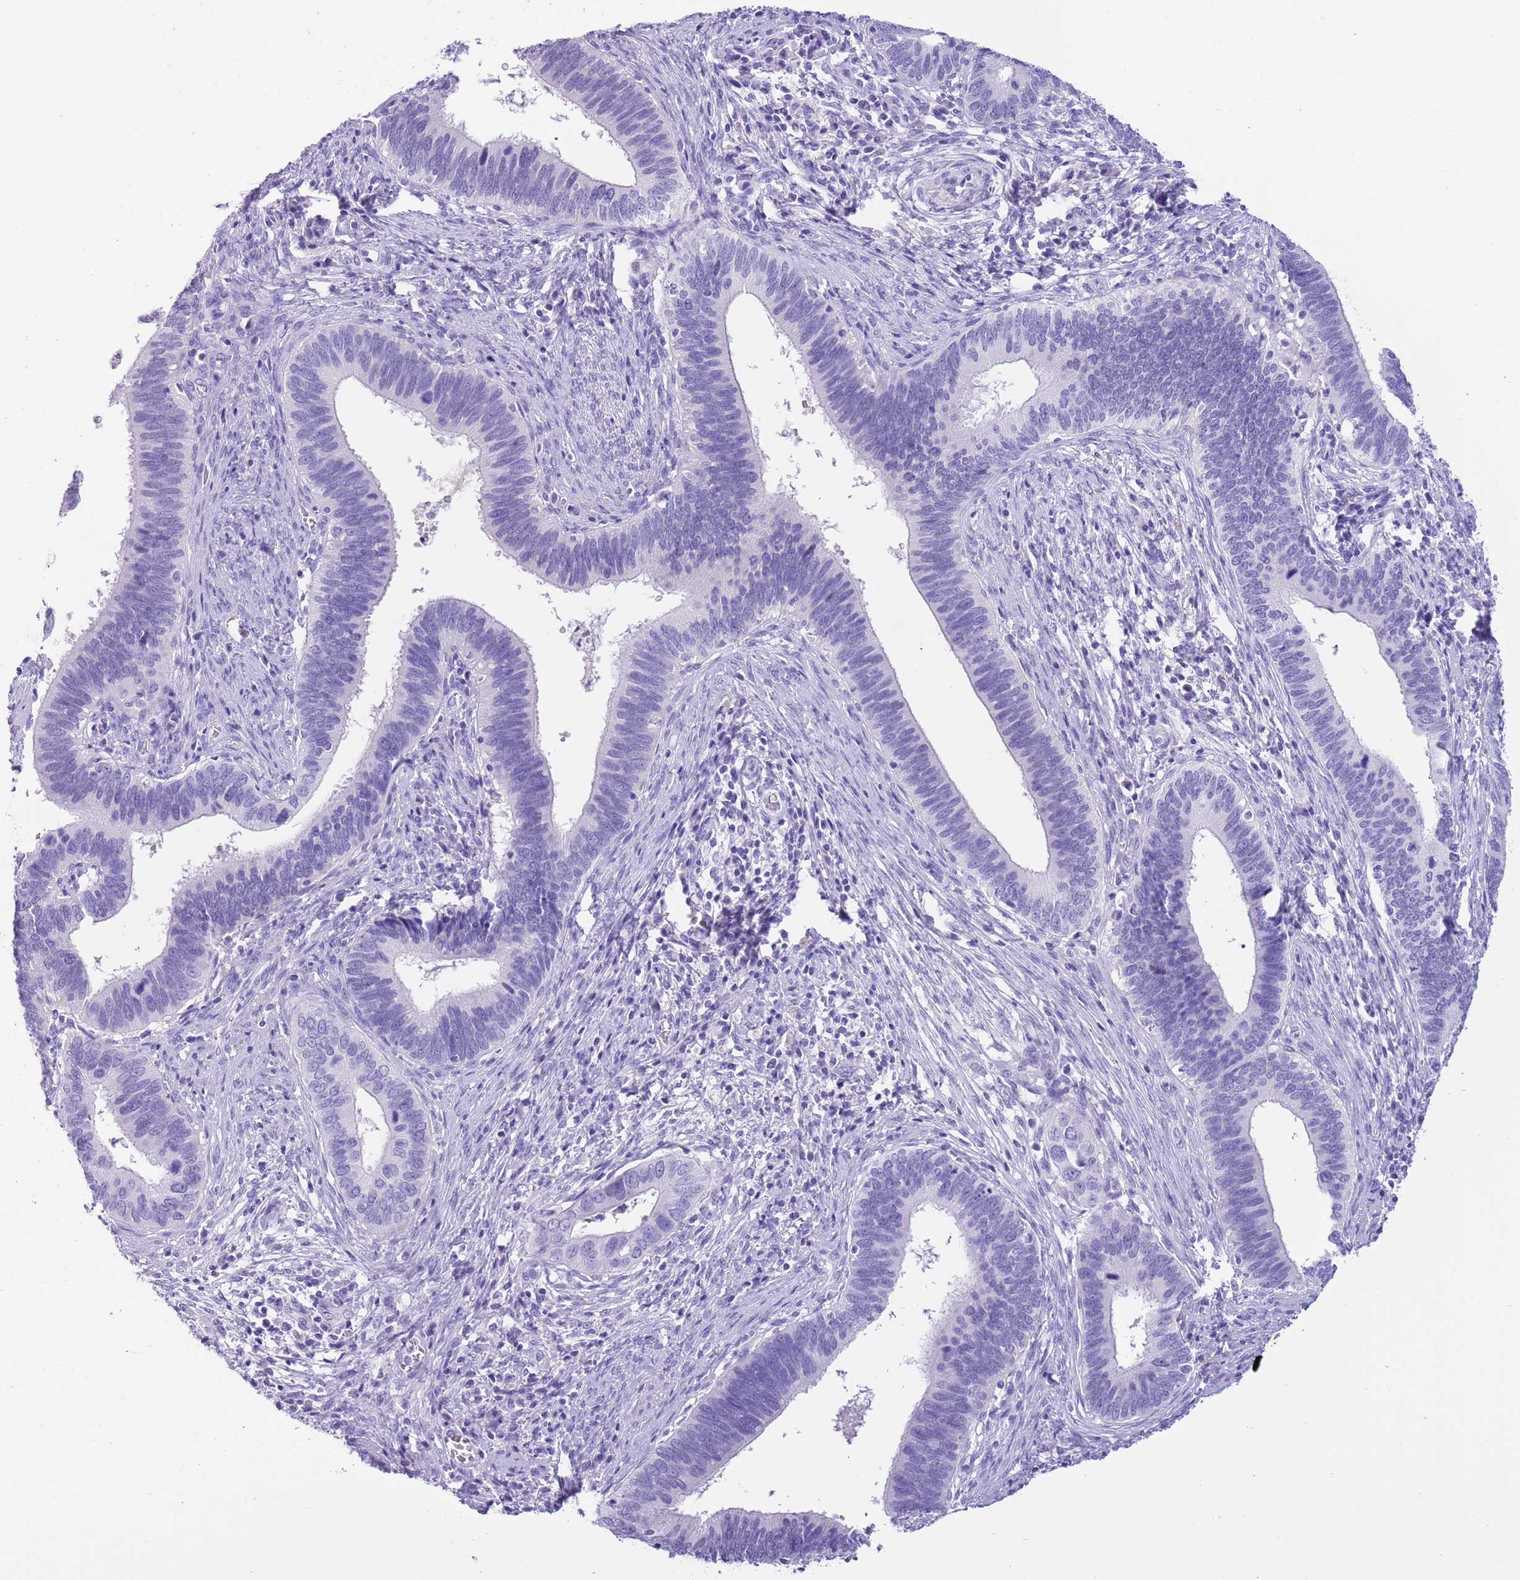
{"staining": {"intensity": "negative", "quantity": "none", "location": "none"}, "tissue": "cervical cancer", "cell_type": "Tumor cells", "image_type": "cancer", "snomed": [{"axis": "morphology", "description": "Adenocarcinoma, NOS"}, {"axis": "topography", "description": "Cervix"}], "caption": "Tumor cells show no significant expression in adenocarcinoma (cervical). (Immunohistochemistry, brightfield microscopy, high magnification).", "gene": "TBC1D10B", "patient": {"sex": "female", "age": 42}}